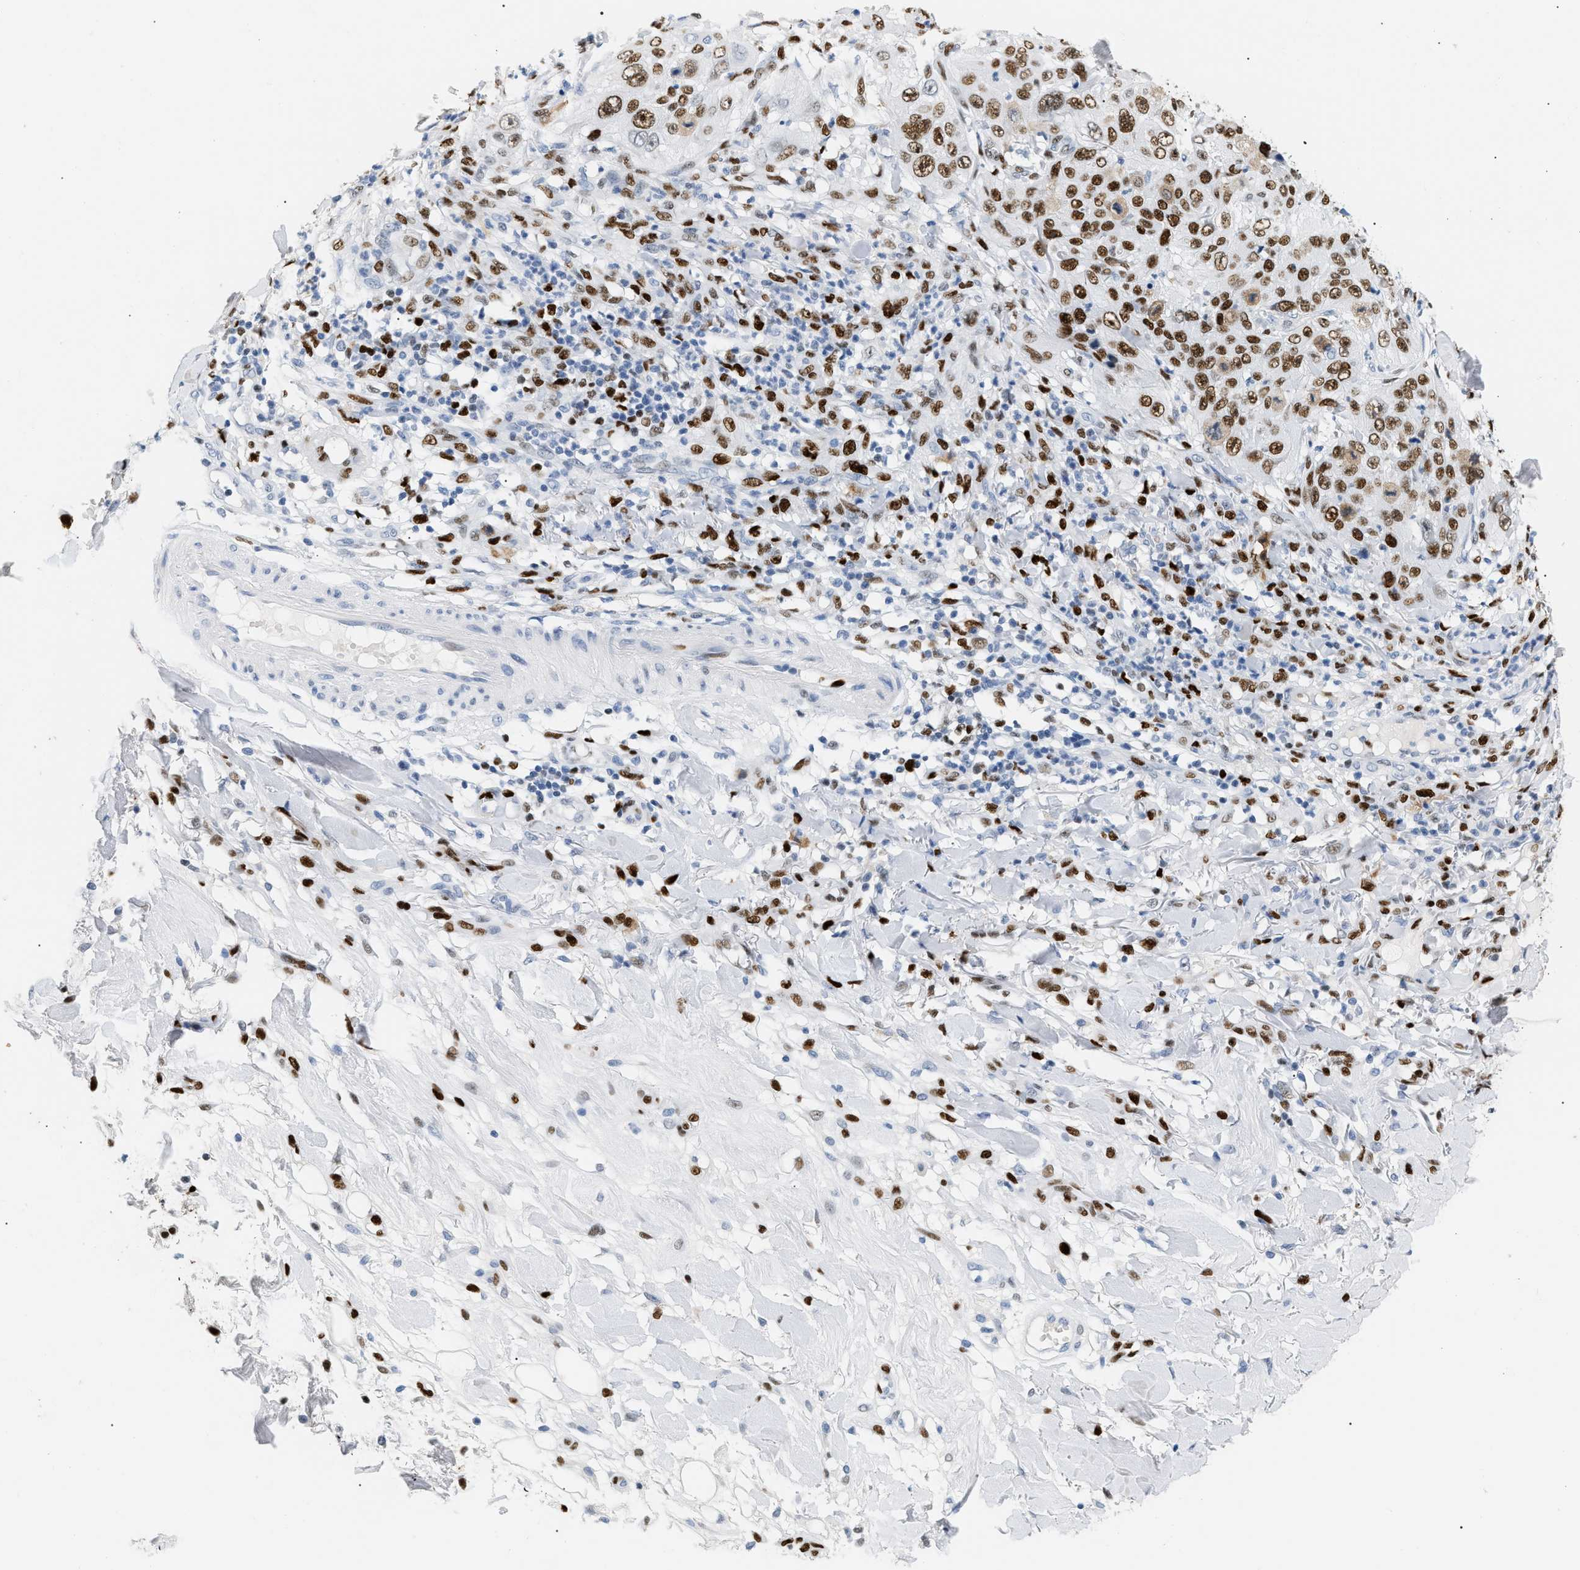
{"staining": {"intensity": "moderate", "quantity": ">75%", "location": "nuclear"}, "tissue": "skin cancer", "cell_type": "Tumor cells", "image_type": "cancer", "snomed": [{"axis": "morphology", "description": "Squamous cell carcinoma, NOS"}, {"axis": "topography", "description": "Skin"}], "caption": "Immunohistochemical staining of skin squamous cell carcinoma reveals medium levels of moderate nuclear protein expression in approximately >75% of tumor cells.", "gene": "MCM7", "patient": {"sex": "female", "age": 80}}